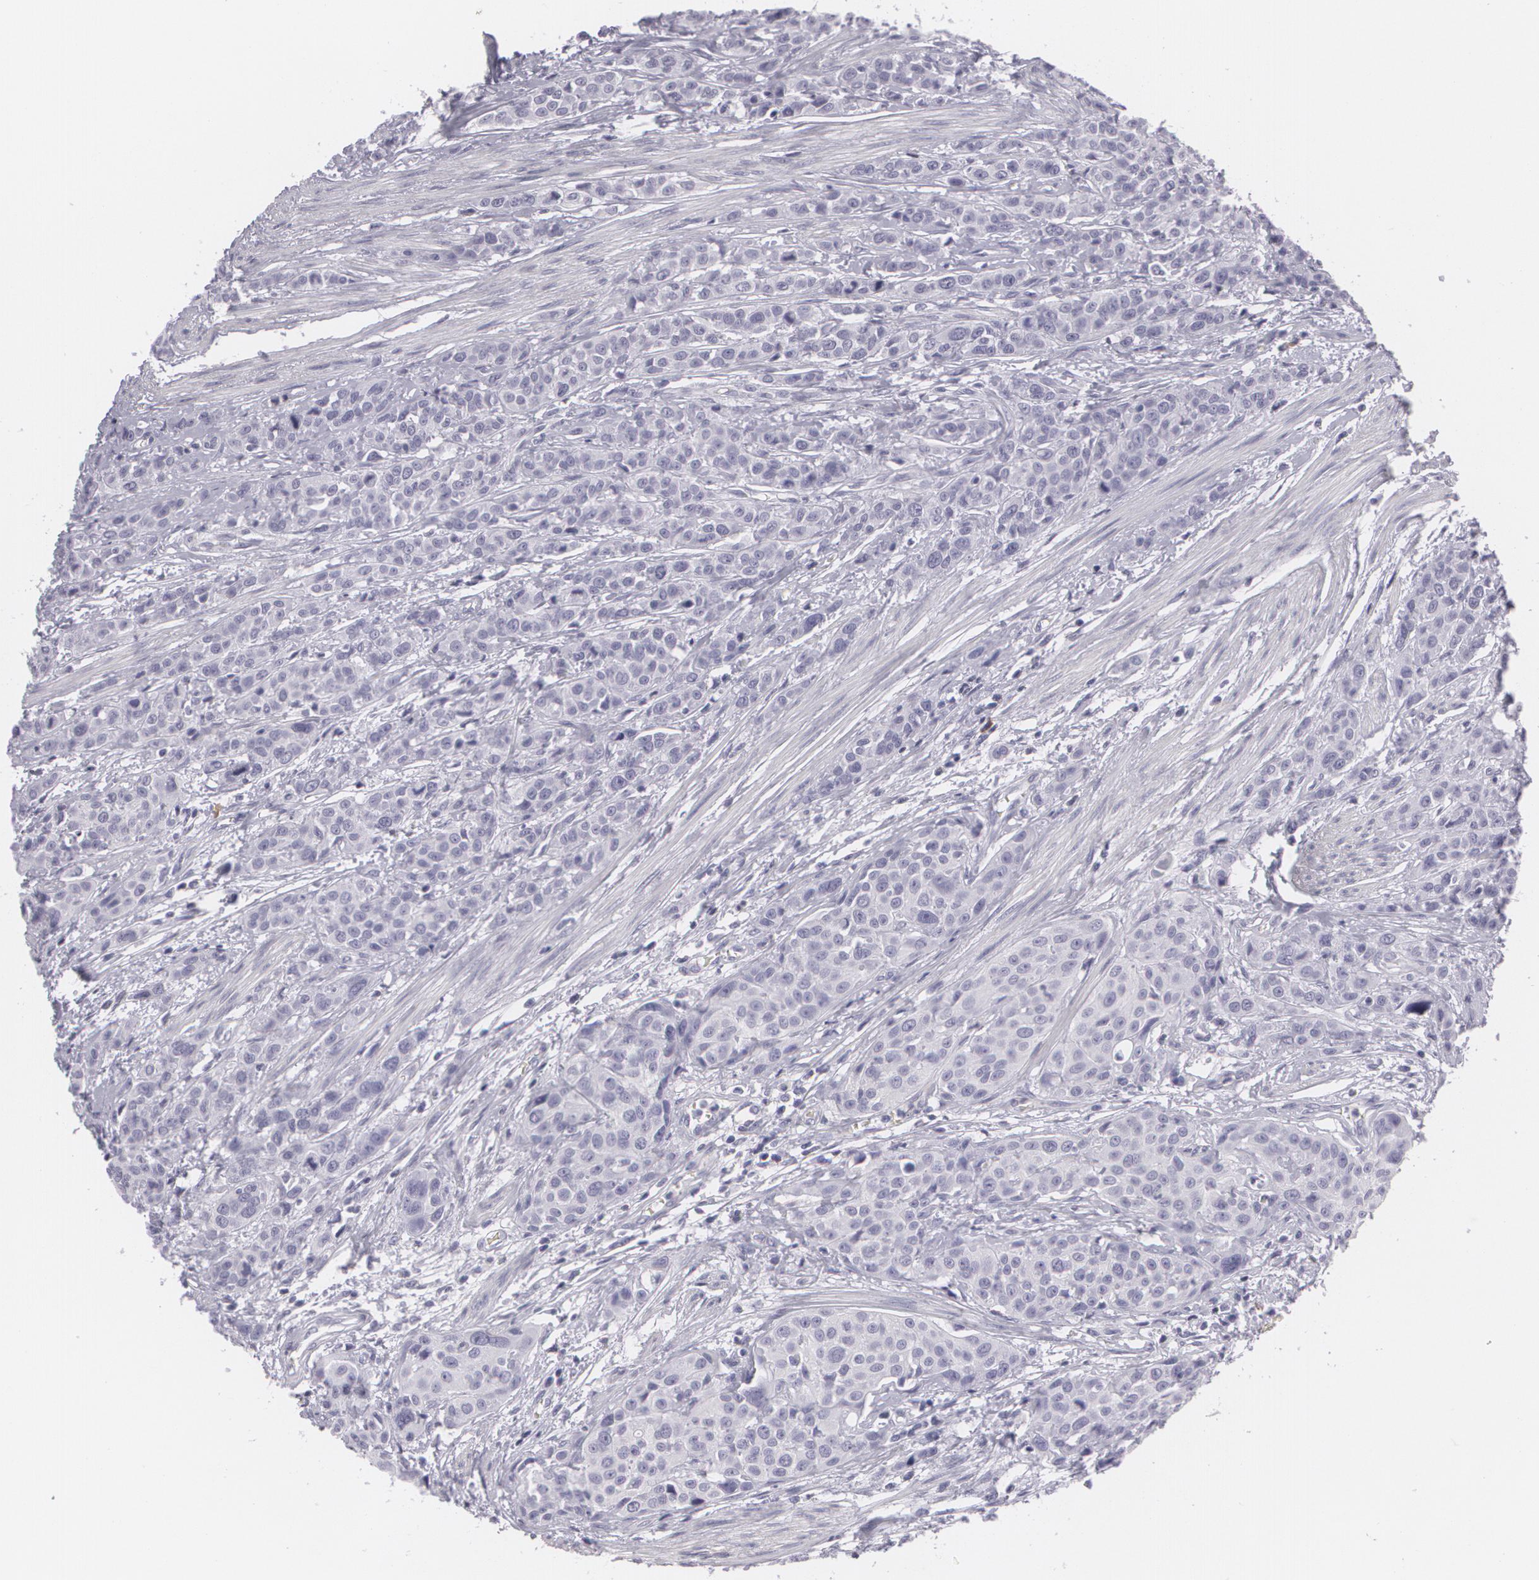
{"staining": {"intensity": "negative", "quantity": "none", "location": "none"}, "tissue": "urothelial cancer", "cell_type": "Tumor cells", "image_type": "cancer", "snomed": [{"axis": "morphology", "description": "Urothelial carcinoma, High grade"}, {"axis": "topography", "description": "Urinary bladder"}], "caption": "This histopathology image is of urothelial carcinoma (high-grade) stained with IHC to label a protein in brown with the nuclei are counter-stained blue. There is no positivity in tumor cells.", "gene": "MAP2", "patient": {"sex": "male", "age": 56}}